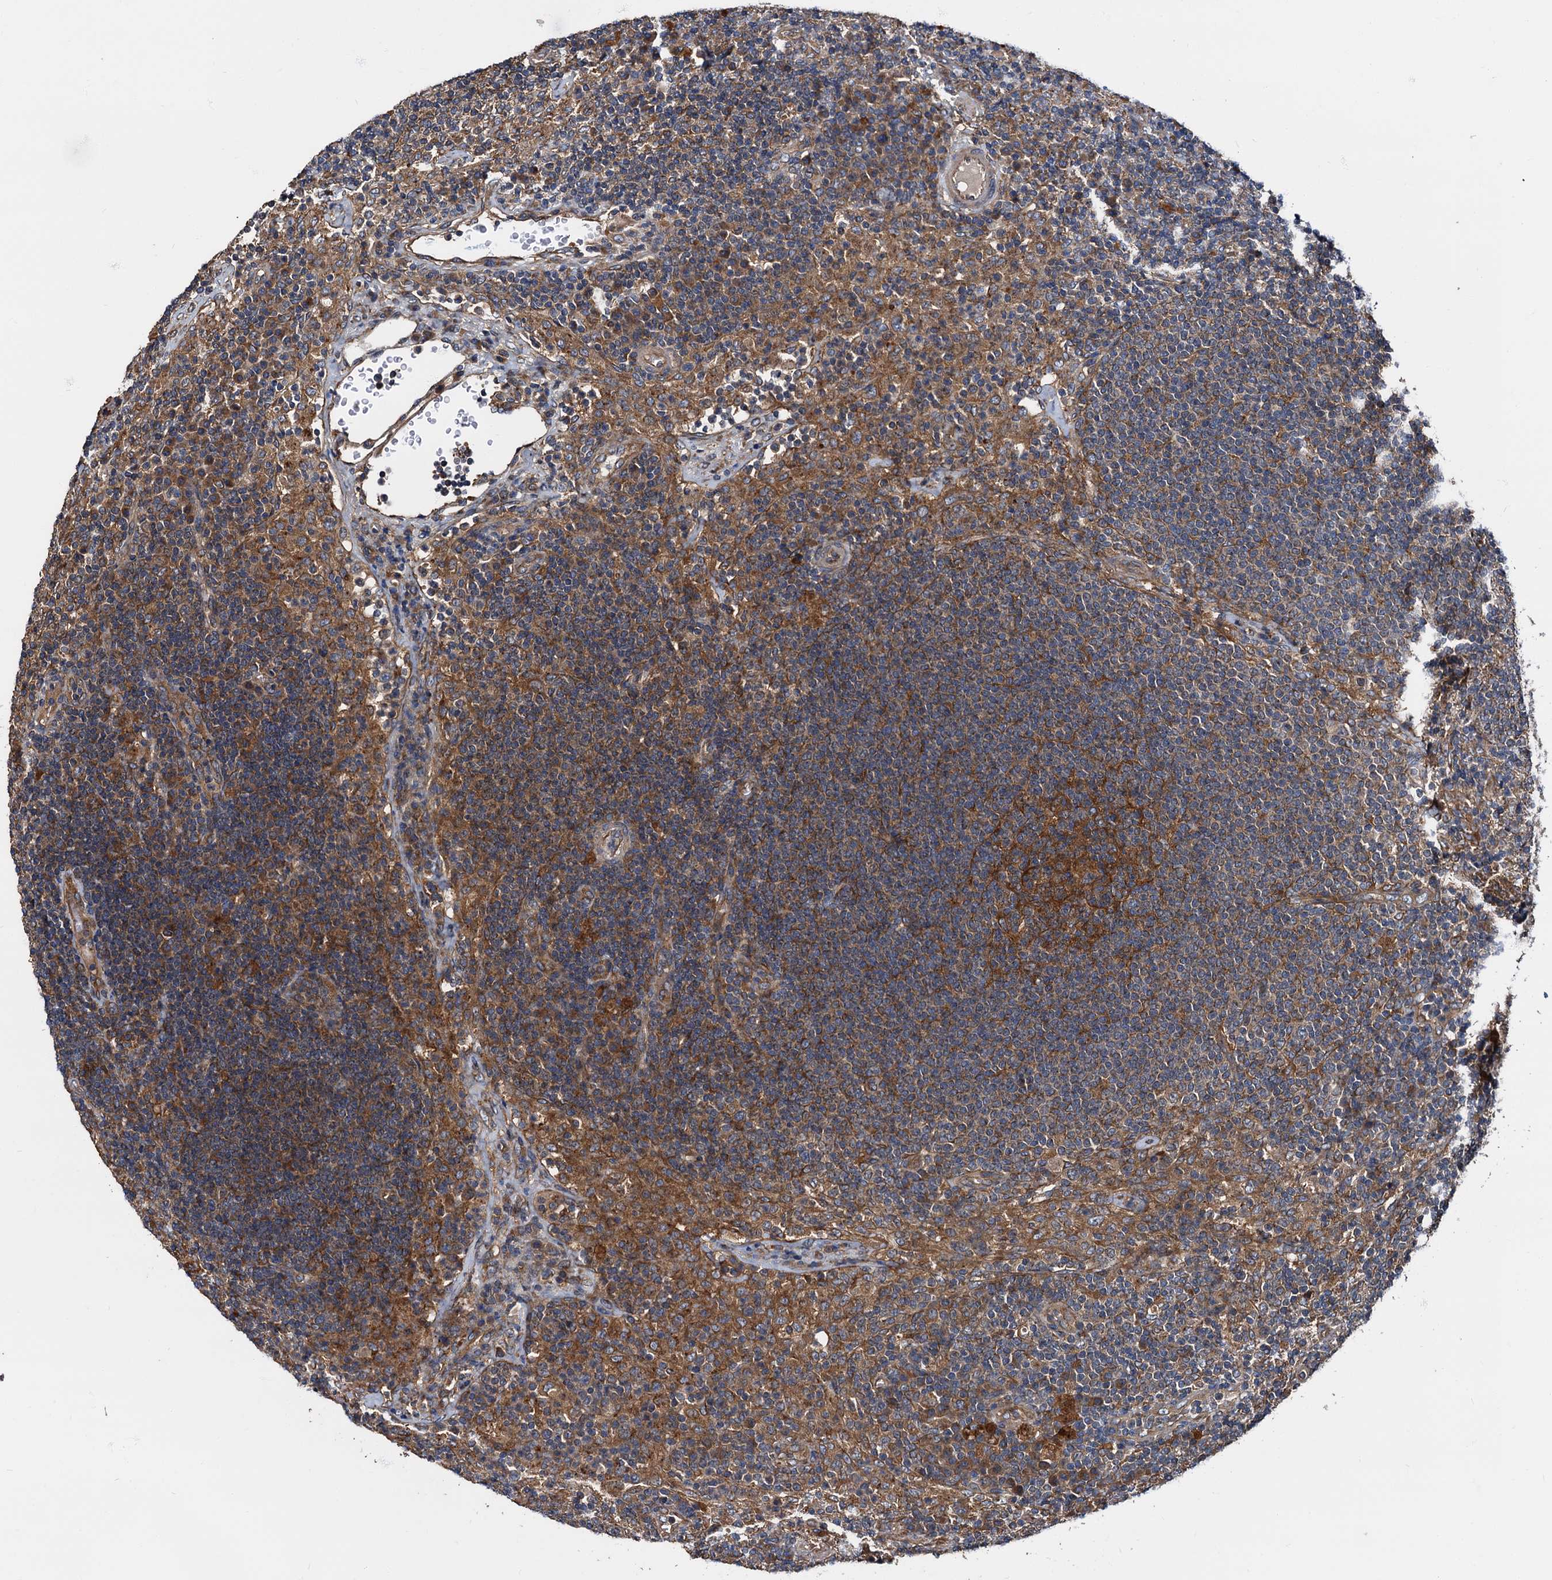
{"staining": {"intensity": "strong", "quantity": ">75%", "location": "cytoplasmic/membranous"}, "tissue": "lymph node", "cell_type": "Germinal center cells", "image_type": "normal", "snomed": [{"axis": "morphology", "description": "Normal tissue, NOS"}, {"axis": "topography", "description": "Lymph node"}], "caption": "Benign lymph node reveals strong cytoplasmic/membranous positivity in about >75% of germinal center cells, visualized by immunohistochemistry. (DAB IHC with brightfield microscopy, high magnification).", "gene": "PEX5", "patient": {"sex": "female", "age": 70}}